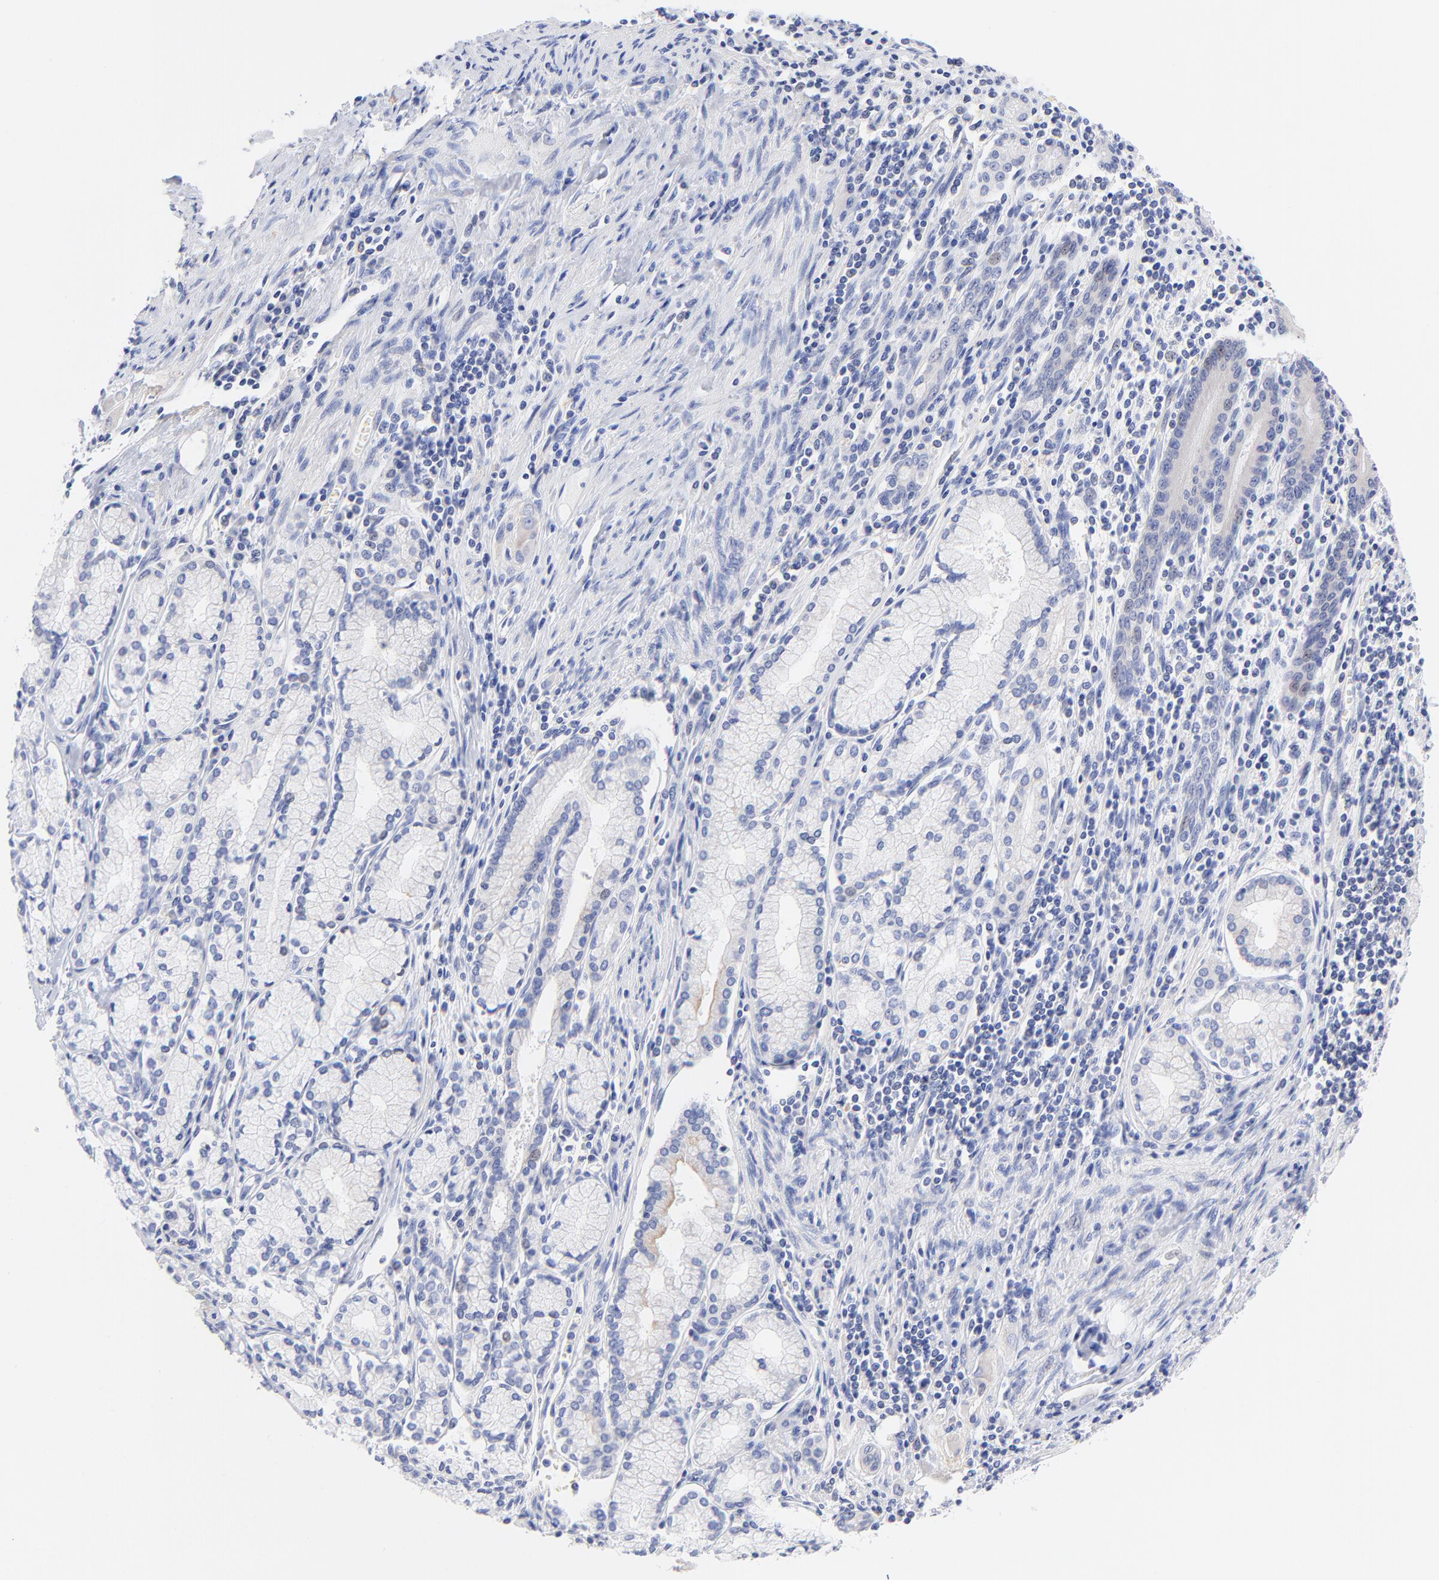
{"staining": {"intensity": "negative", "quantity": "none", "location": "none"}, "tissue": "pancreatic cancer", "cell_type": "Tumor cells", "image_type": "cancer", "snomed": [{"axis": "morphology", "description": "Adenocarcinoma, NOS"}, {"axis": "topography", "description": "Pancreas"}], "caption": "Immunohistochemical staining of pancreatic cancer (adenocarcinoma) demonstrates no significant expression in tumor cells. The staining was performed using DAB (3,3'-diaminobenzidine) to visualize the protein expression in brown, while the nuclei were stained in blue with hematoxylin (Magnification: 20x).", "gene": "EBP", "patient": {"sex": "male", "age": 77}}